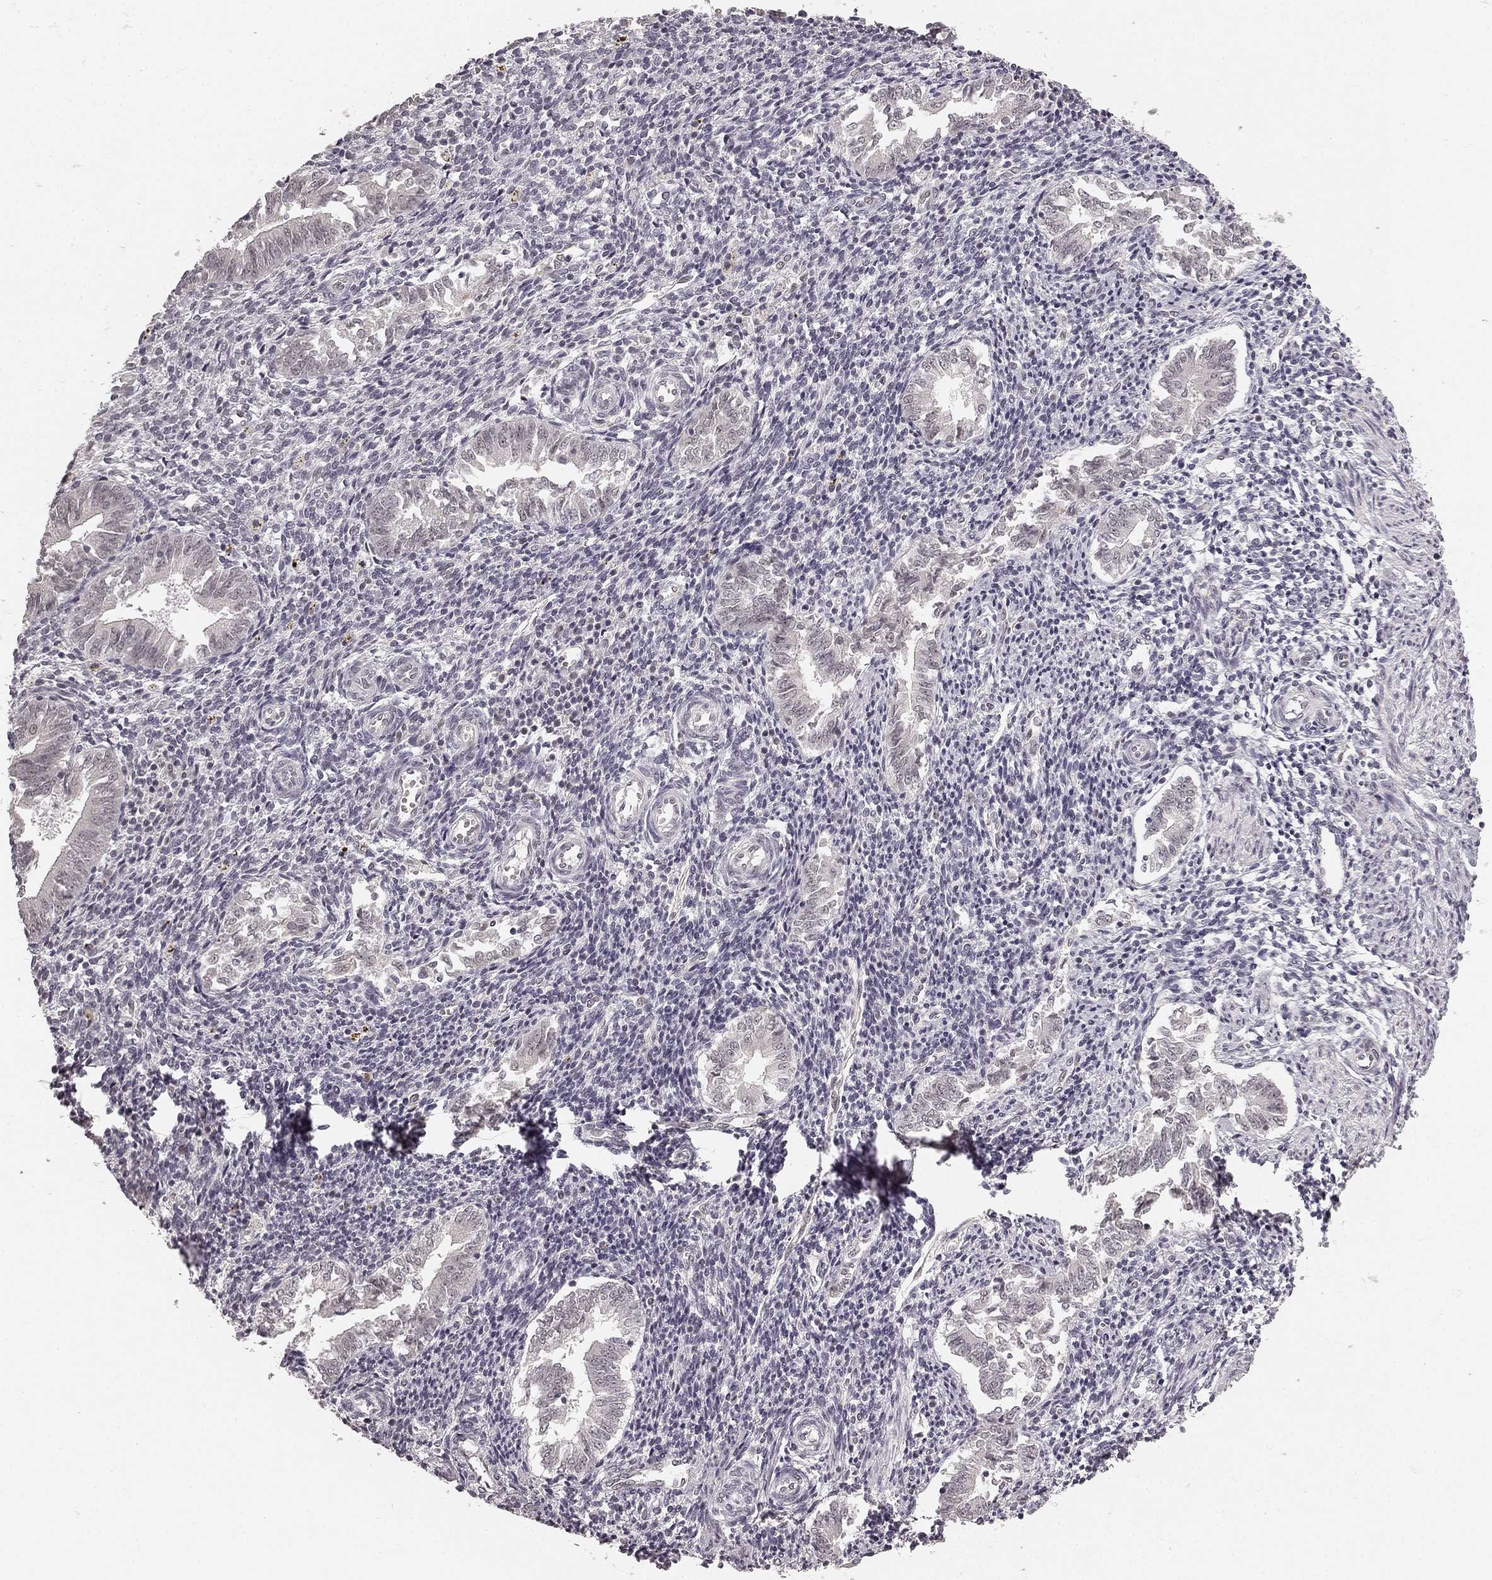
{"staining": {"intensity": "negative", "quantity": "none", "location": "none"}, "tissue": "endometrium", "cell_type": "Cells in endometrial stroma", "image_type": "normal", "snomed": [{"axis": "morphology", "description": "Normal tissue, NOS"}, {"axis": "topography", "description": "Endometrium"}], "caption": "Protein analysis of normal endometrium demonstrates no significant positivity in cells in endometrial stroma.", "gene": "HCN4", "patient": {"sex": "female", "age": 25}}